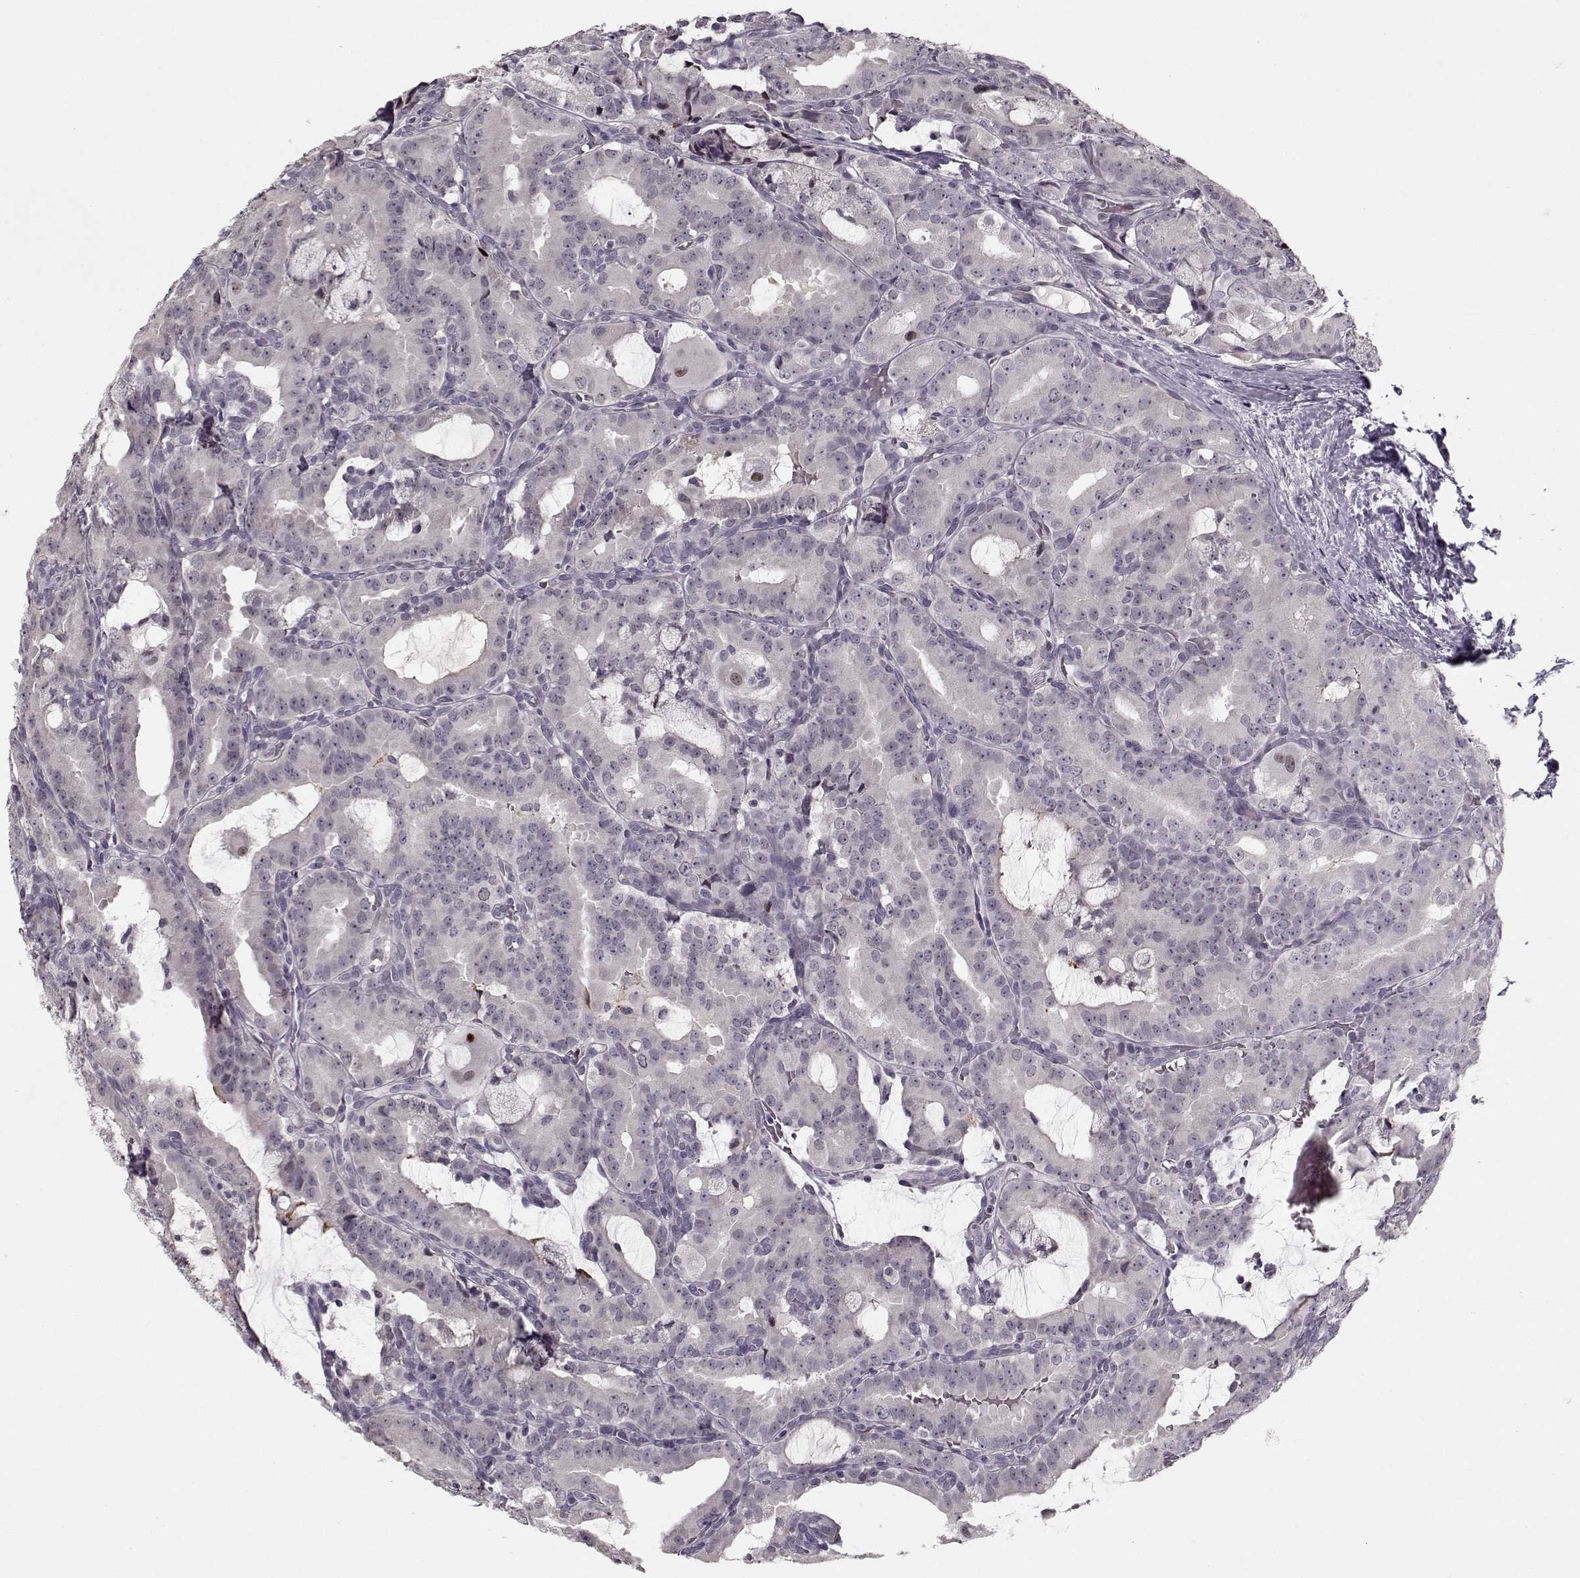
{"staining": {"intensity": "strong", "quantity": "<25%", "location": "nuclear"}, "tissue": "prostate cancer", "cell_type": "Tumor cells", "image_type": "cancer", "snomed": [{"axis": "morphology", "description": "Adenocarcinoma, NOS"}, {"axis": "morphology", "description": "Adenocarcinoma, High grade"}, {"axis": "topography", "description": "Prostate"}], "caption": "Prostate cancer (adenocarcinoma) was stained to show a protein in brown. There is medium levels of strong nuclear expression in approximately <25% of tumor cells. (DAB (3,3'-diaminobenzidine) IHC, brown staining for protein, blue staining for nuclei).", "gene": "DNAI3", "patient": {"sex": "male", "age": 64}}